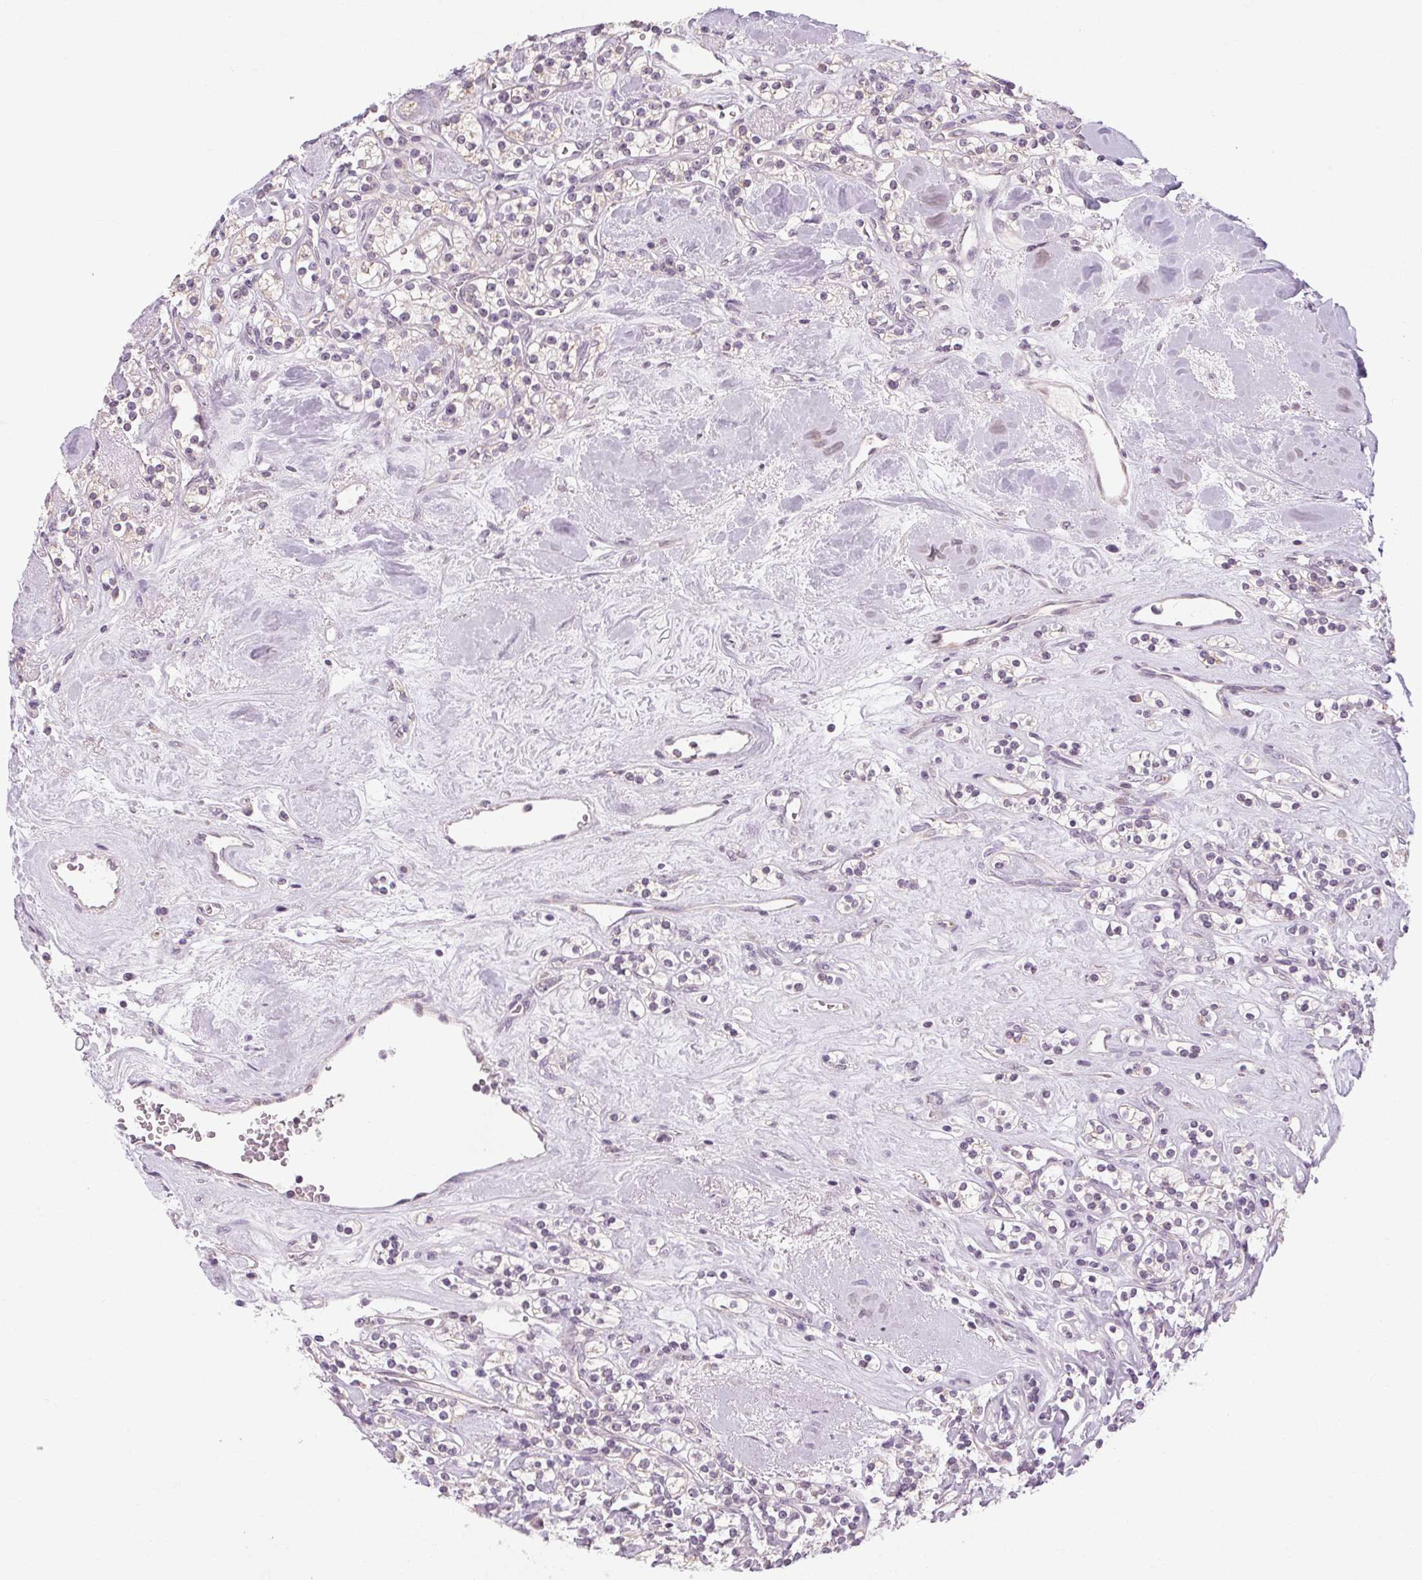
{"staining": {"intensity": "negative", "quantity": "none", "location": "none"}, "tissue": "renal cancer", "cell_type": "Tumor cells", "image_type": "cancer", "snomed": [{"axis": "morphology", "description": "Adenocarcinoma, NOS"}, {"axis": "topography", "description": "Kidney"}], "caption": "There is no significant positivity in tumor cells of renal cancer (adenocarcinoma). The staining is performed using DAB (3,3'-diaminobenzidine) brown chromogen with nuclei counter-stained in using hematoxylin.", "gene": "KLHL40", "patient": {"sex": "male", "age": 77}}